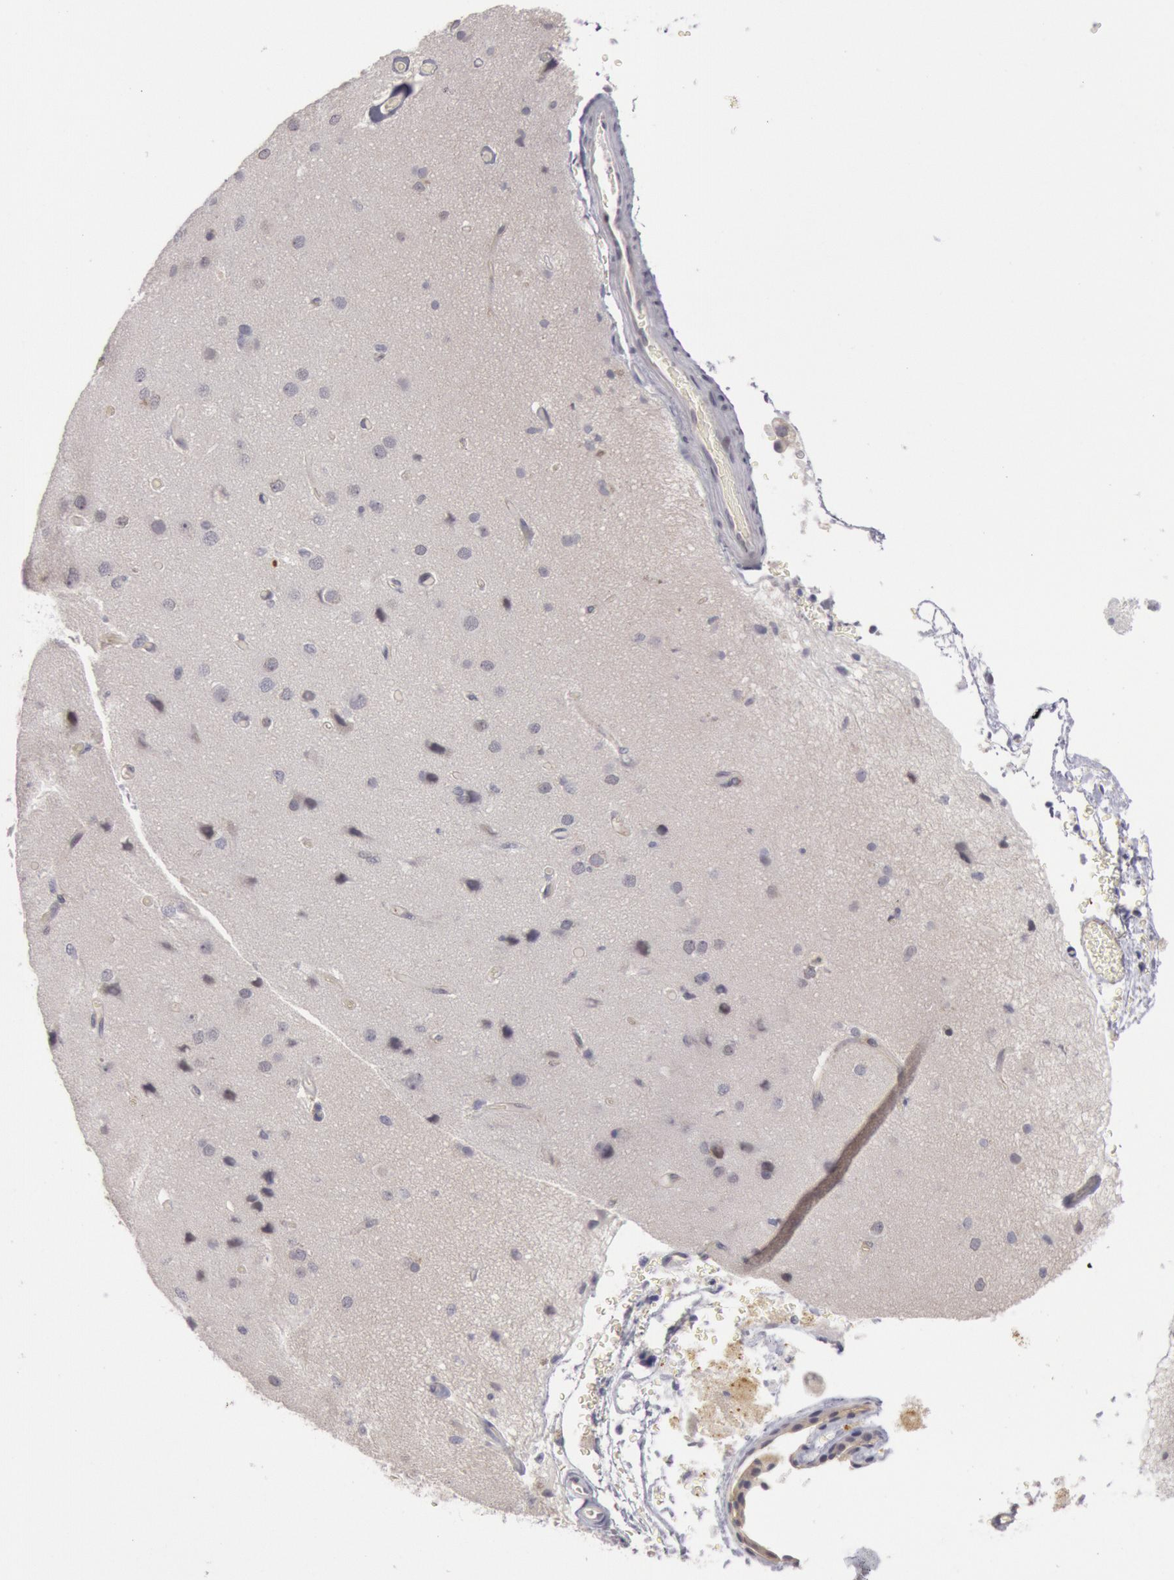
{"staining": {"intensity": "negative", "quantity": "none", "location": "none"}, "tissue": "cerebral cortex", "cell_type": "Endothelial cells", "image_type": "normal", "snomed": [{"axis": "morphology", "description": "Normal tissue, NOS"}, {"axis": "morphology", "description": "Glioma, malignant, High grade"}, {"axis": "topography", "description": "Cerebral cortex"}], "caption": "This image is of benign cerebral cortex stained with IHC to label a protein in brown with the nuclei are counter-stained blue. There is no staining in endothelial cells. Brightfield microscopy of immunohistochemistry (IHC) stained with DAB (3,3'-diaminobenzidine) (brown) and hematoxylin (blue), captured at high magnification.", "gene": "JOSD1", "patient": {"sex": "male", "age": 77}}